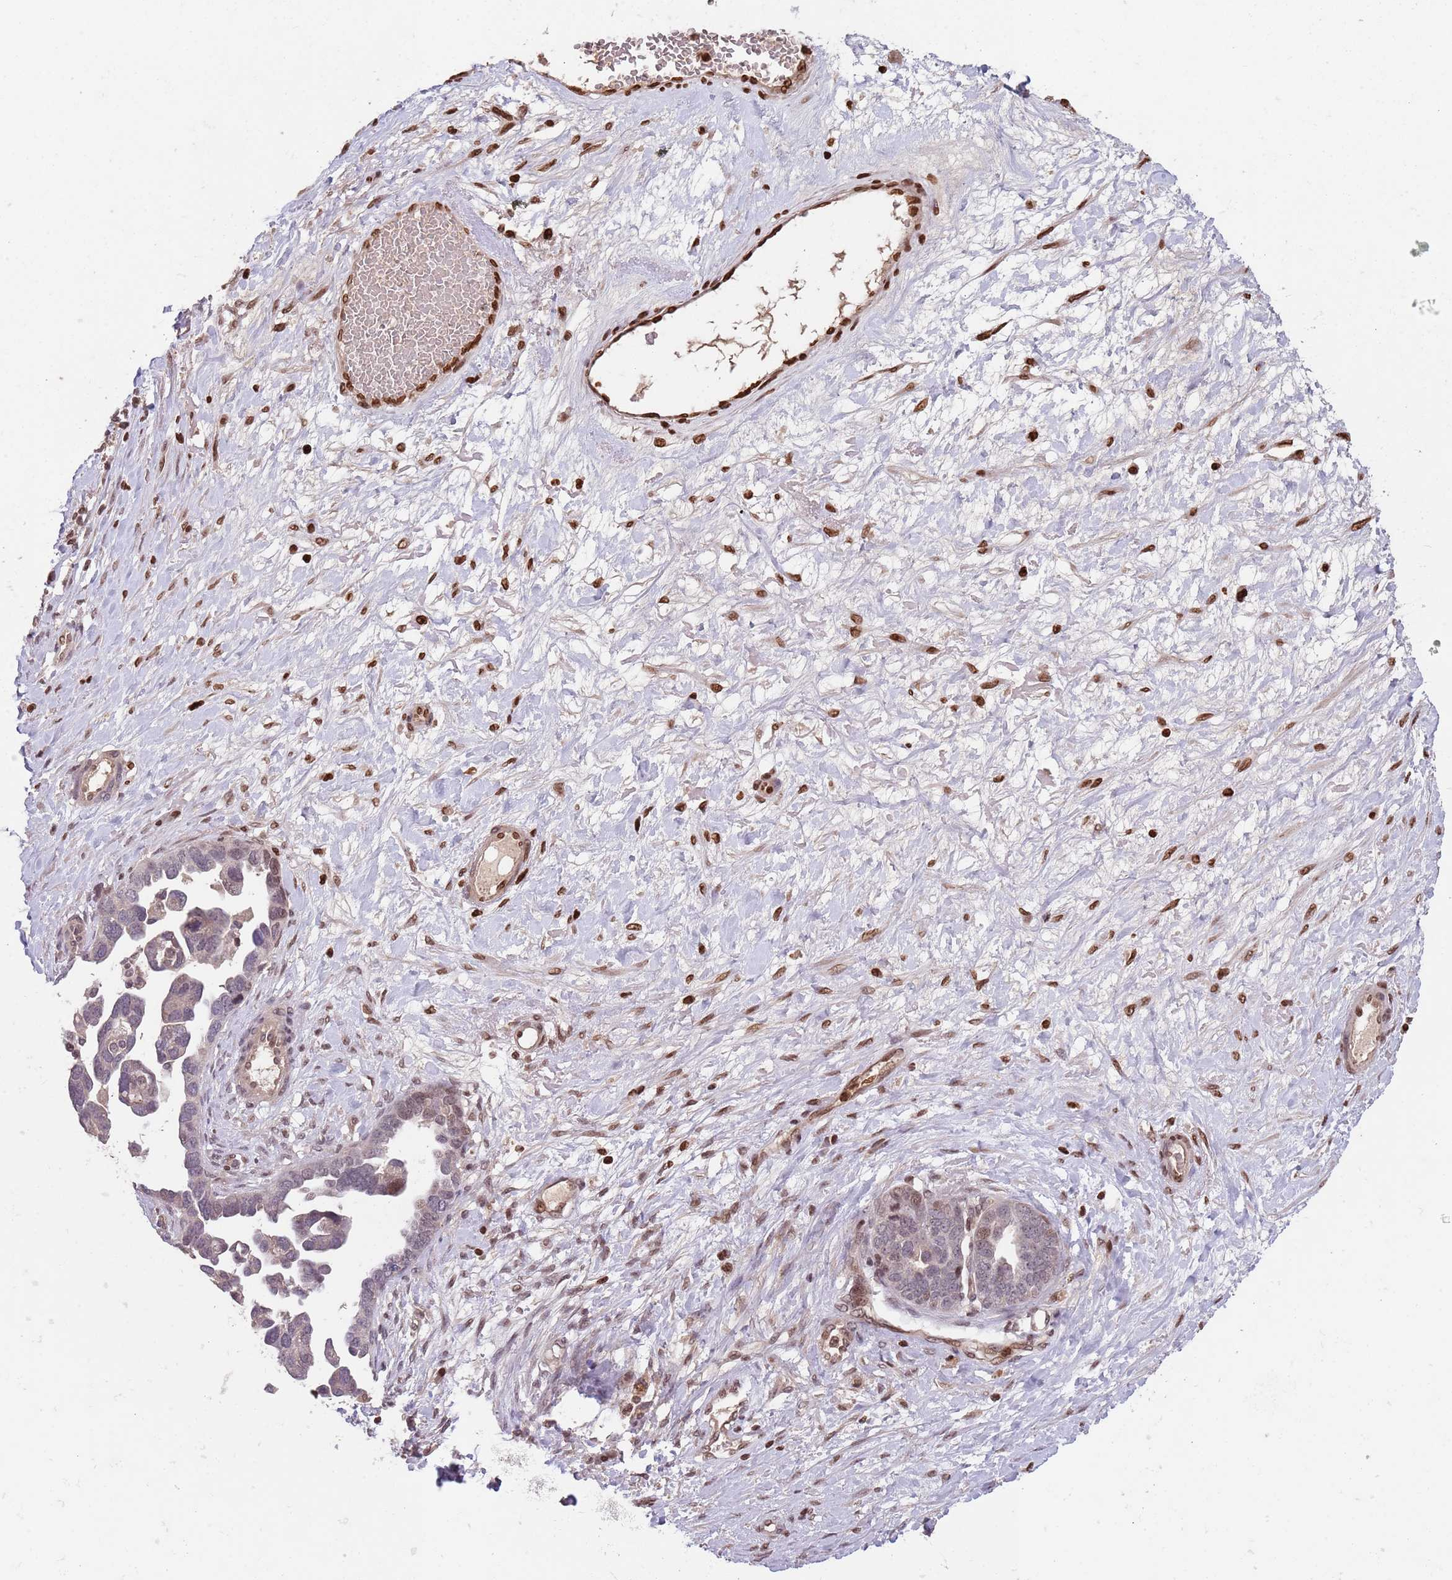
{"staining": {"intensity": "negative", "quantity": "none", "location": "none"}, "tissue": "ovarian cancer", "cell_type": "Tumor cells", "image_type": "cancer", "snomed": [{"axis": "morphology", "description": "Cystadenocarcinoma, serous, NOS"}, {"axis": "topography", "description": "Ovary"}], "caption": "Protein analysis of ovarian cancer exhibits no significant expression in tumor cells. (Stains: DAB (3,3'-diaminobenzidine) IHC with hematoxylin counter stain, Microscopy: brightfield microscopy at high magnification).", "gene": "MEI1", "patient": {"sex": "female", "age": 54}}